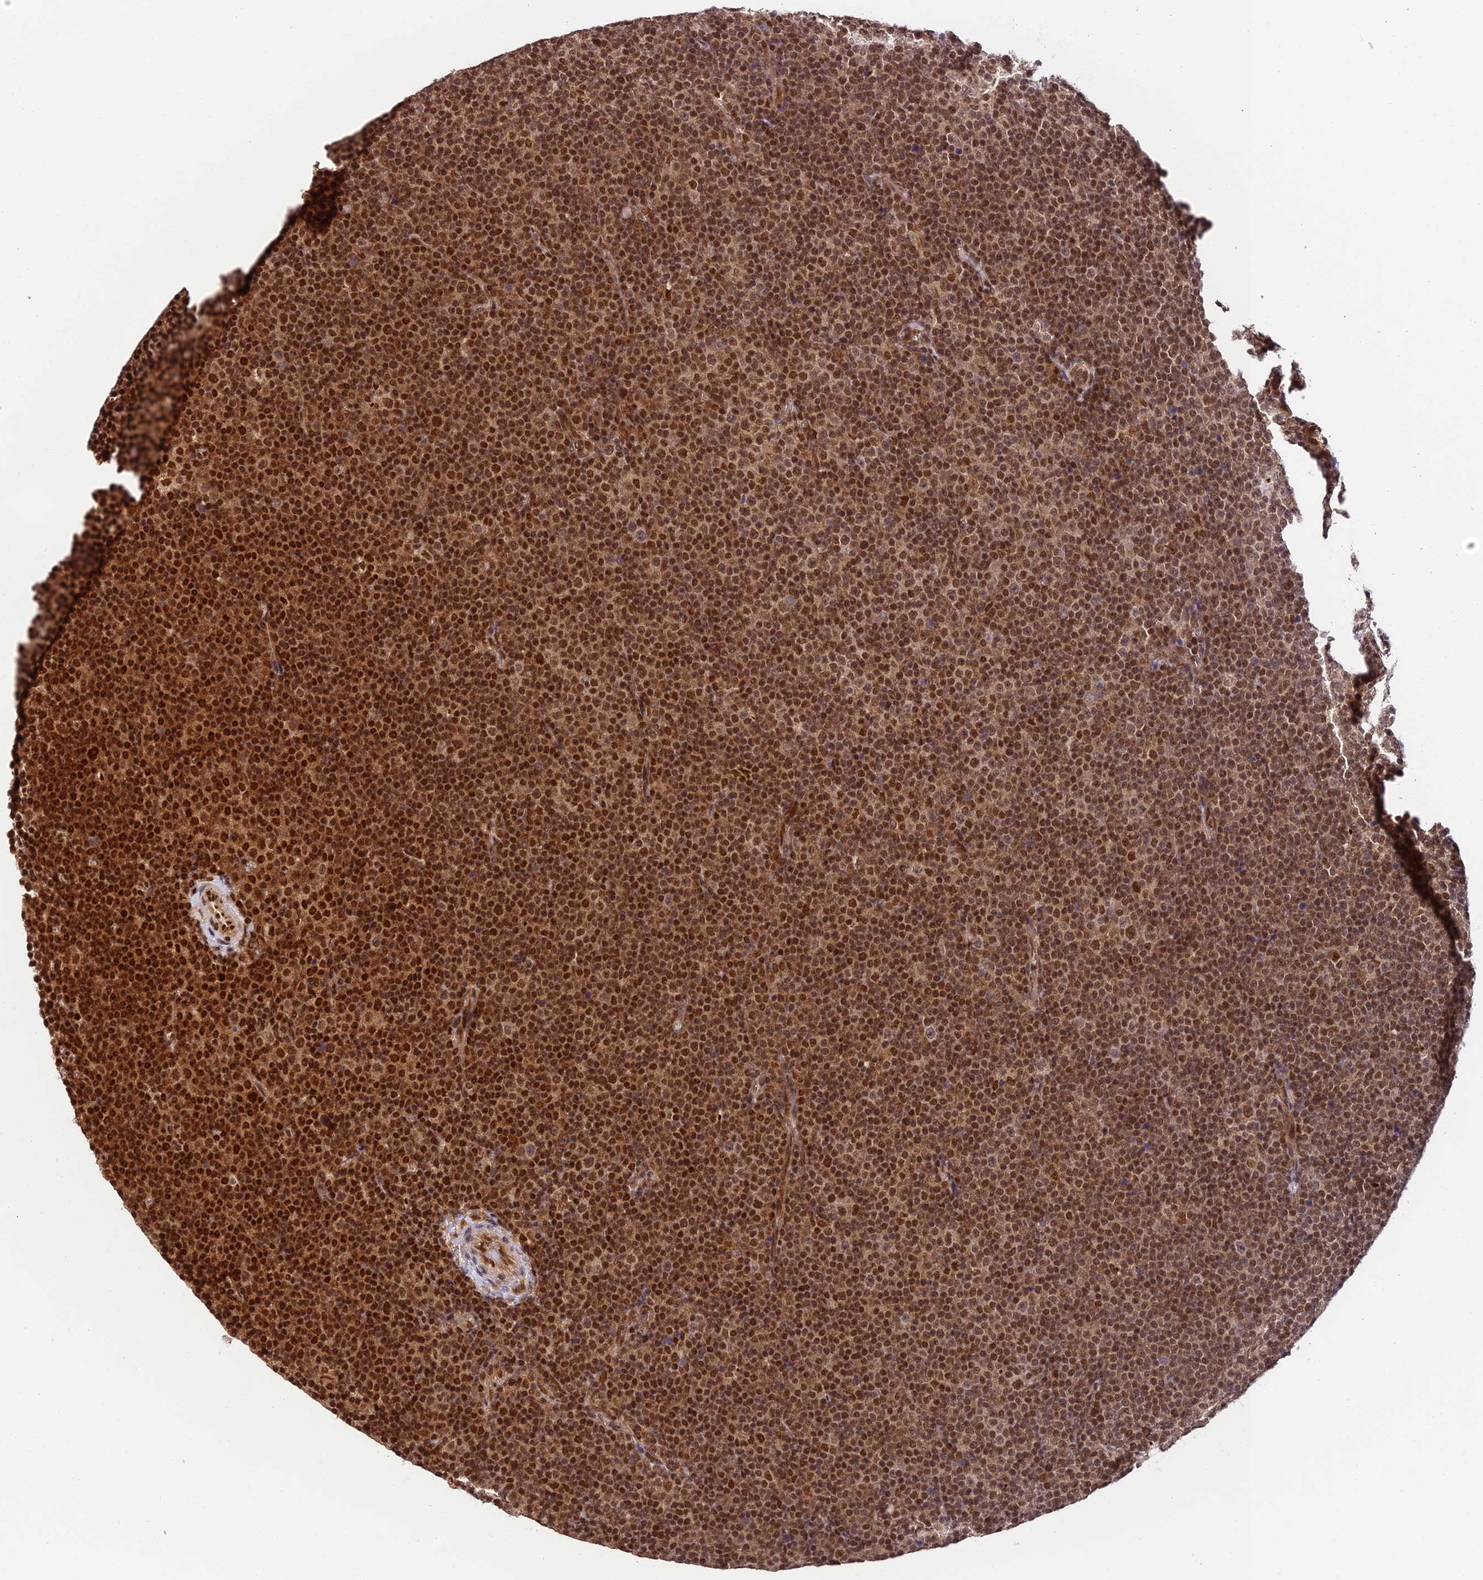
{"staining": {"intensity": "strong", "quantity": ">75%", "location": "nuclear"}, "tissue": "lymphoma", "cell_type": "Tumor cells", "image_type": "cancer", "snomed": [{"axis": "morphology", "description": "Malignant lymphoma, non-Hodgkin's type, Low grade"}, {"axis": "topography", "description": "Lymph node"}], "caption": "Lymphoma was stained to show a protein in brown. There is high levels of strong nuclear expression in about >75% of tumor cells.", "gene": "TRIM22", "patient": {"sex": "female", "age": 67}}